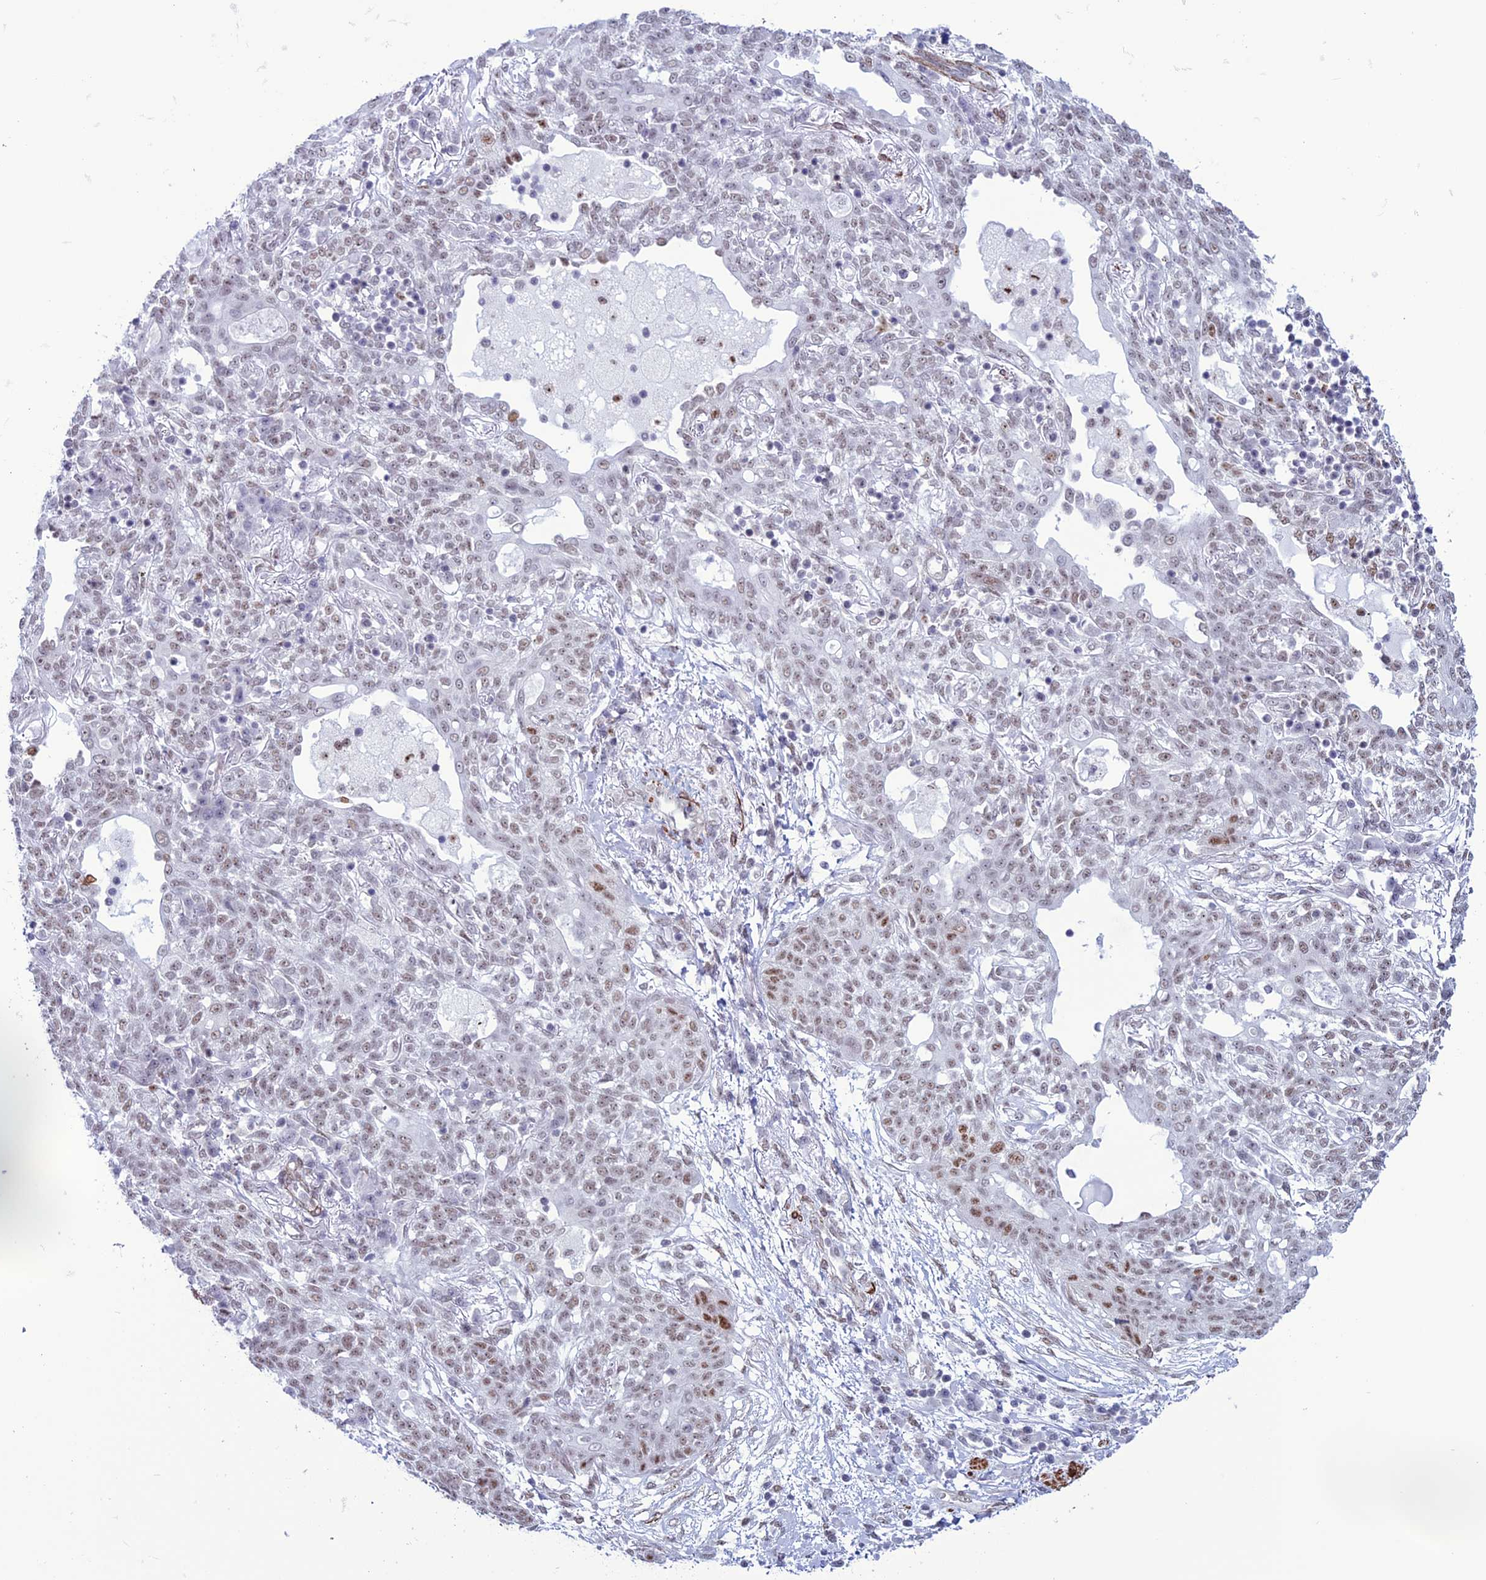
{"staining": {"intensity": "weak", "quantity": "25%-75%", "location": "nuclear"}, "tissue": "lung cancer", "cell_type": "Tumor cells", "image_type": "cancer", "snomed": [{"axis": "morphology", "description": "Squamous cell carcinoma, NOS"}, {"axis": "topography", "description": "Lung"}], "caption": "Immunohistochemical staining of lung cancer exhibits low levels of weak nuclear protein positivity in about 25%-75% of tumor cells.", "gene": "U2AF1", "patient": {"sex": "female", "age": 70}}